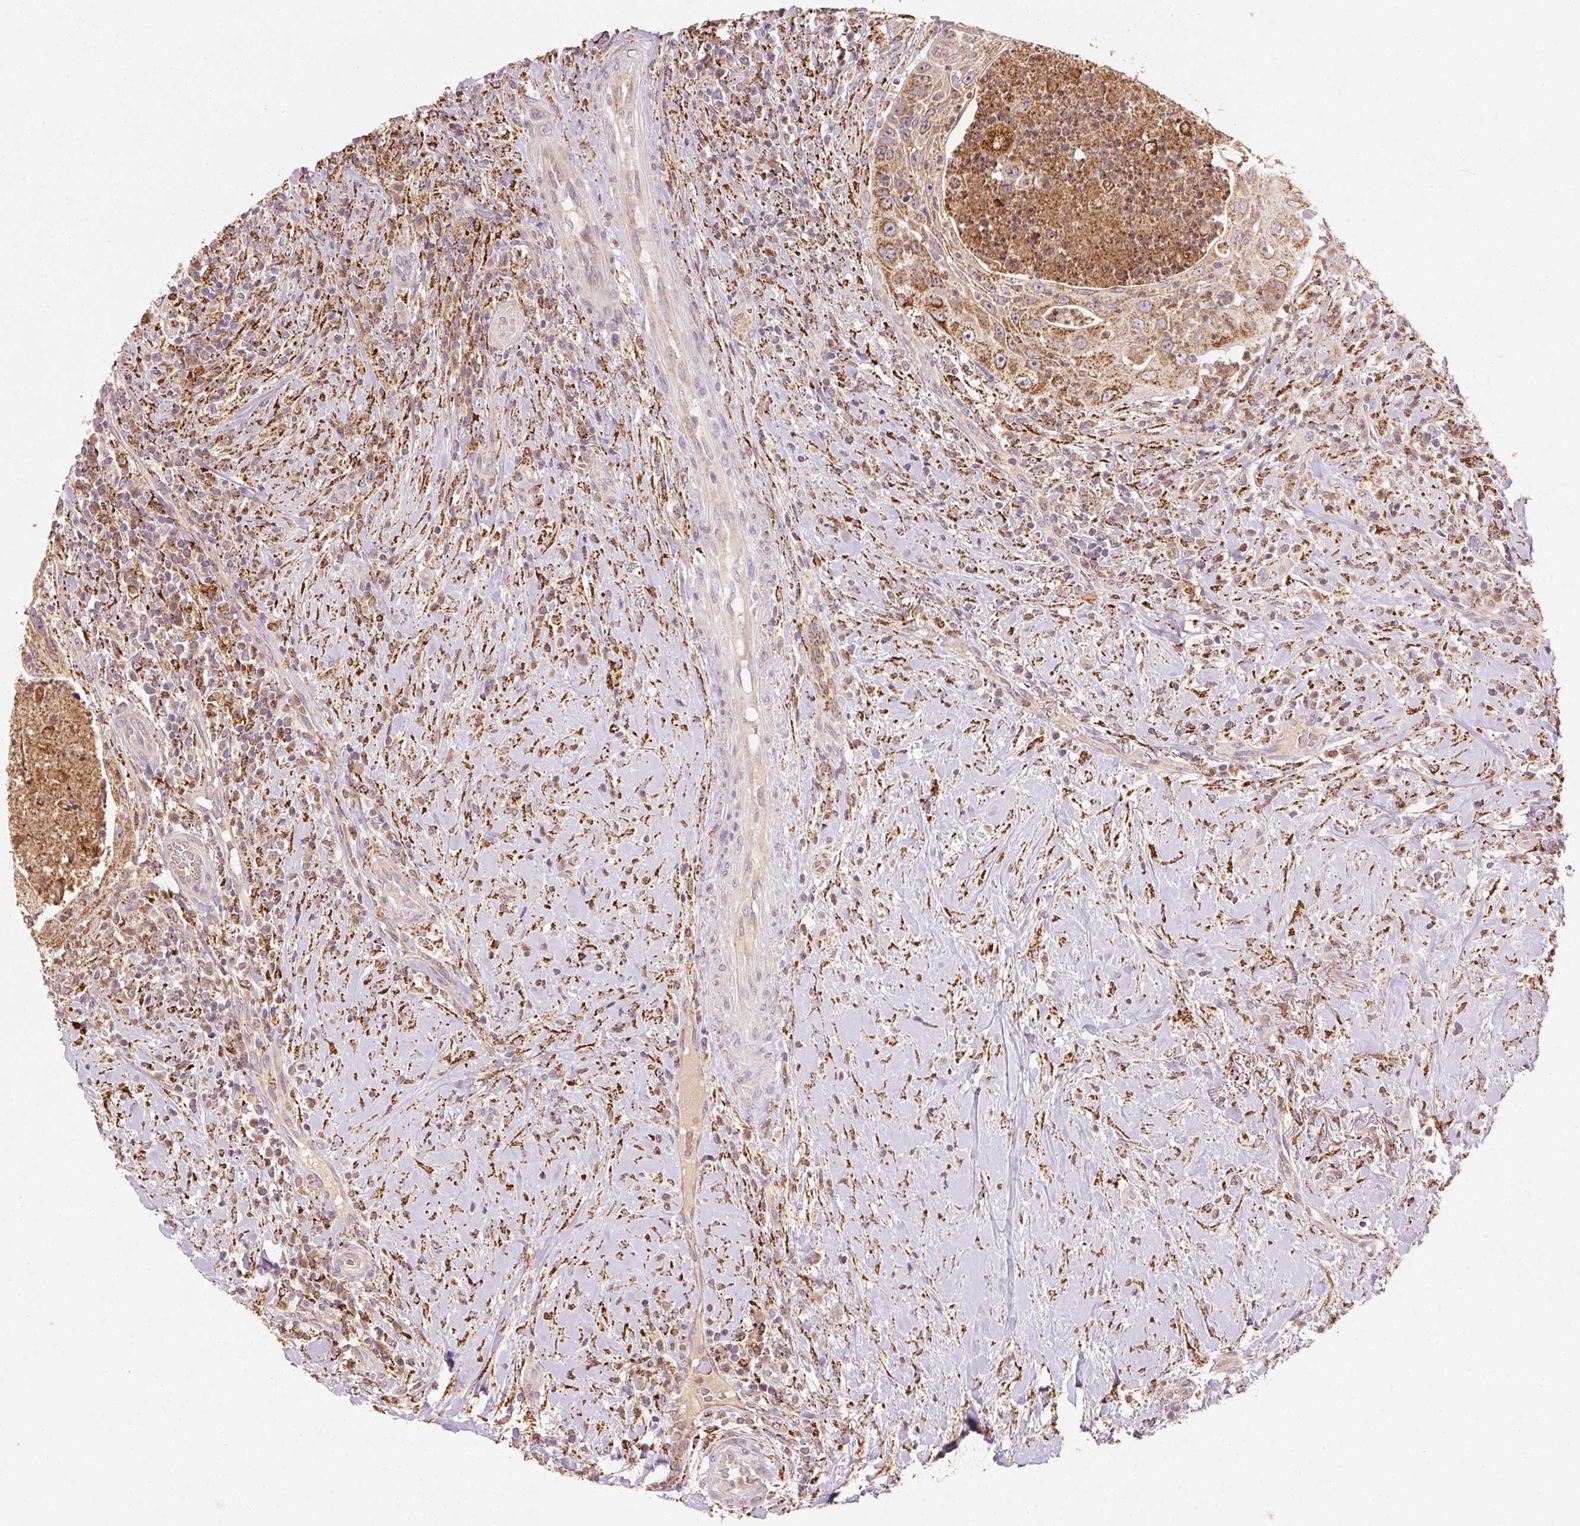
{"staining": {"intensity": "moderate", "quantity": ">75%", "location": "cytoplasmic/membranous"}, "tissue": "head and neck cancer", "cell_type": "Tumor cells", "image_type": "cancer", "snomed": [{"axis": "morphology", "description": "Squamous cell carcinoma, NOS"}, {"axis": "topography", "description": "Head-Neck"}], "caption": "This image reveals IHC staining of human head and neck cancer, with medium moderate cytoplasmic/membranous positivity in approximately >75% of tumor cells.", "gene": "REP15", "patient": {"sex": "male", "age": 69}}